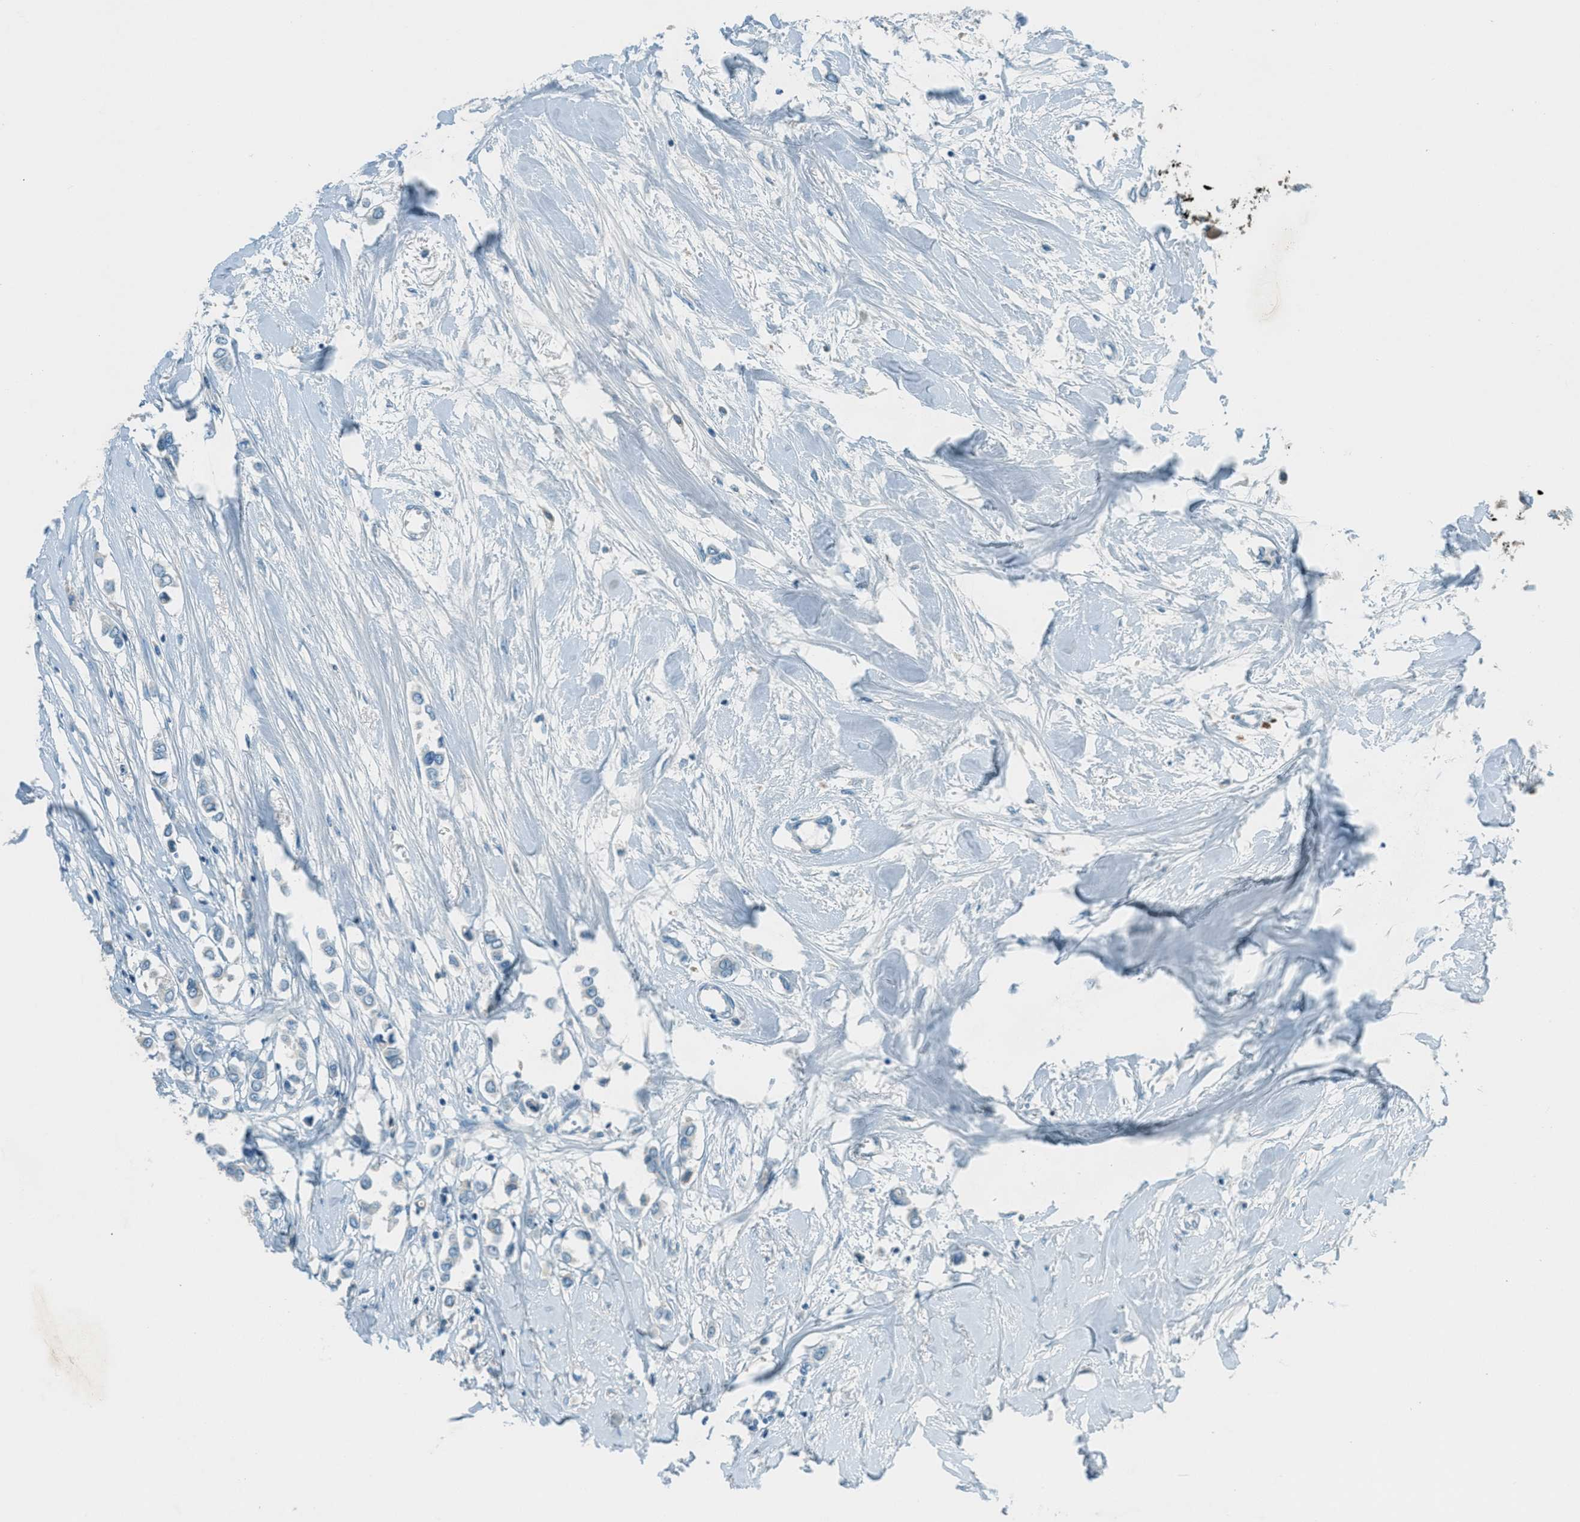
{"staining": {"intensity": "negative", "quantity": "none", "location": "none"}, "tissue": "breast cancer", "cell_type": "Tumor cells", "image_type": "cancer", "snomed": [{"axis": "morphology", "description": "Lobular carcinoma"}, {"axis": "topography", "description": "Breast"}], "caption": "DAB immunohistochemical staining of breast cancer (lobular carcinoma) displays no significant positivity in tumor cells.", "gene": "MSLN", "patient": {"sex": "female", "age": 51}}